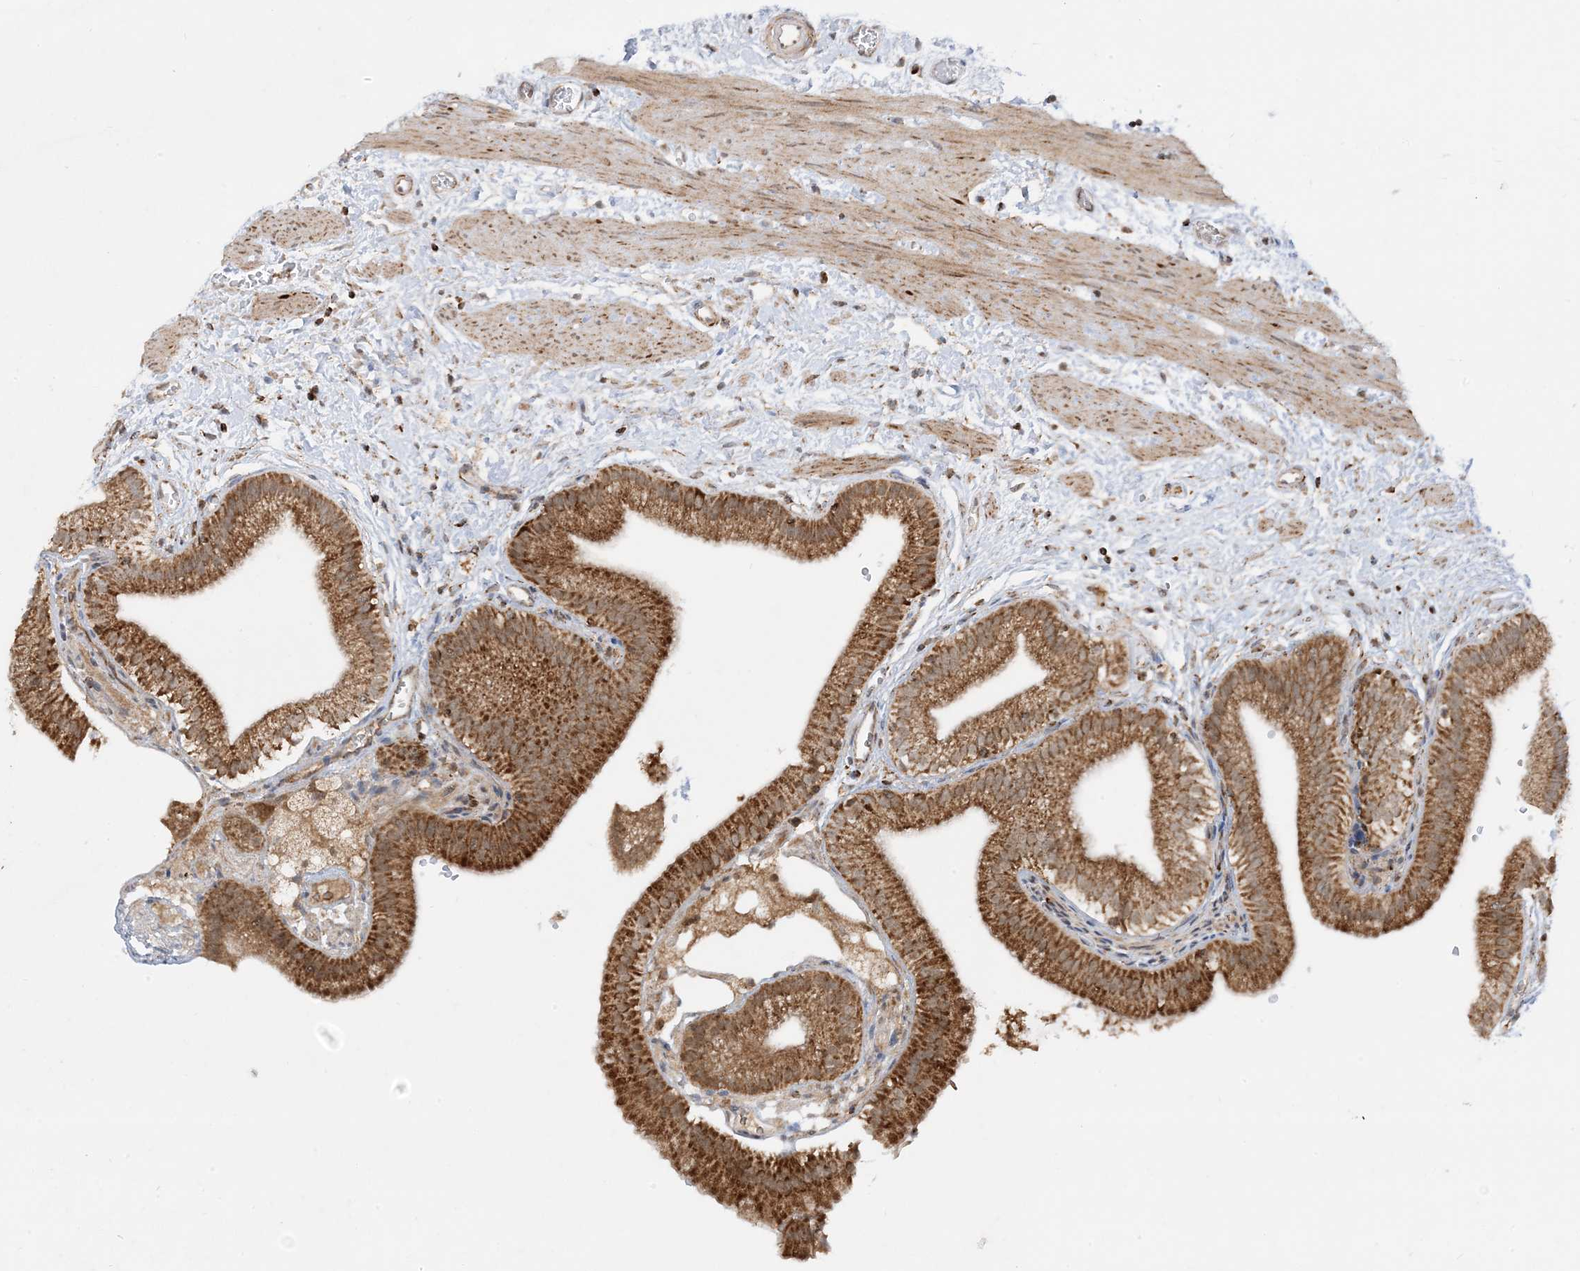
{"staining": {"intensity": "strong", "quantity": ">75%", "location": "cytoplasmic/membranous"}, "tissue": "gallbladder", "cell_type": "Glandular cells", "image_type": "normal", "snomed": [{"axis": "morphology", "description": "Normal tissue, NOS"}, {"axis": "topography", "description": "Gallbladder"}], "caption": "An image of gallbladder stained for a protein displays strong cytoplasmic/membranous brown staining in glandular cells. Using DAB (brown) and hematoxylin (blue) stains, captured at high magnification using brightfield microscopy.", "gene": "NDUFAF3", "patient": {"sex": "male", "age": 55}}